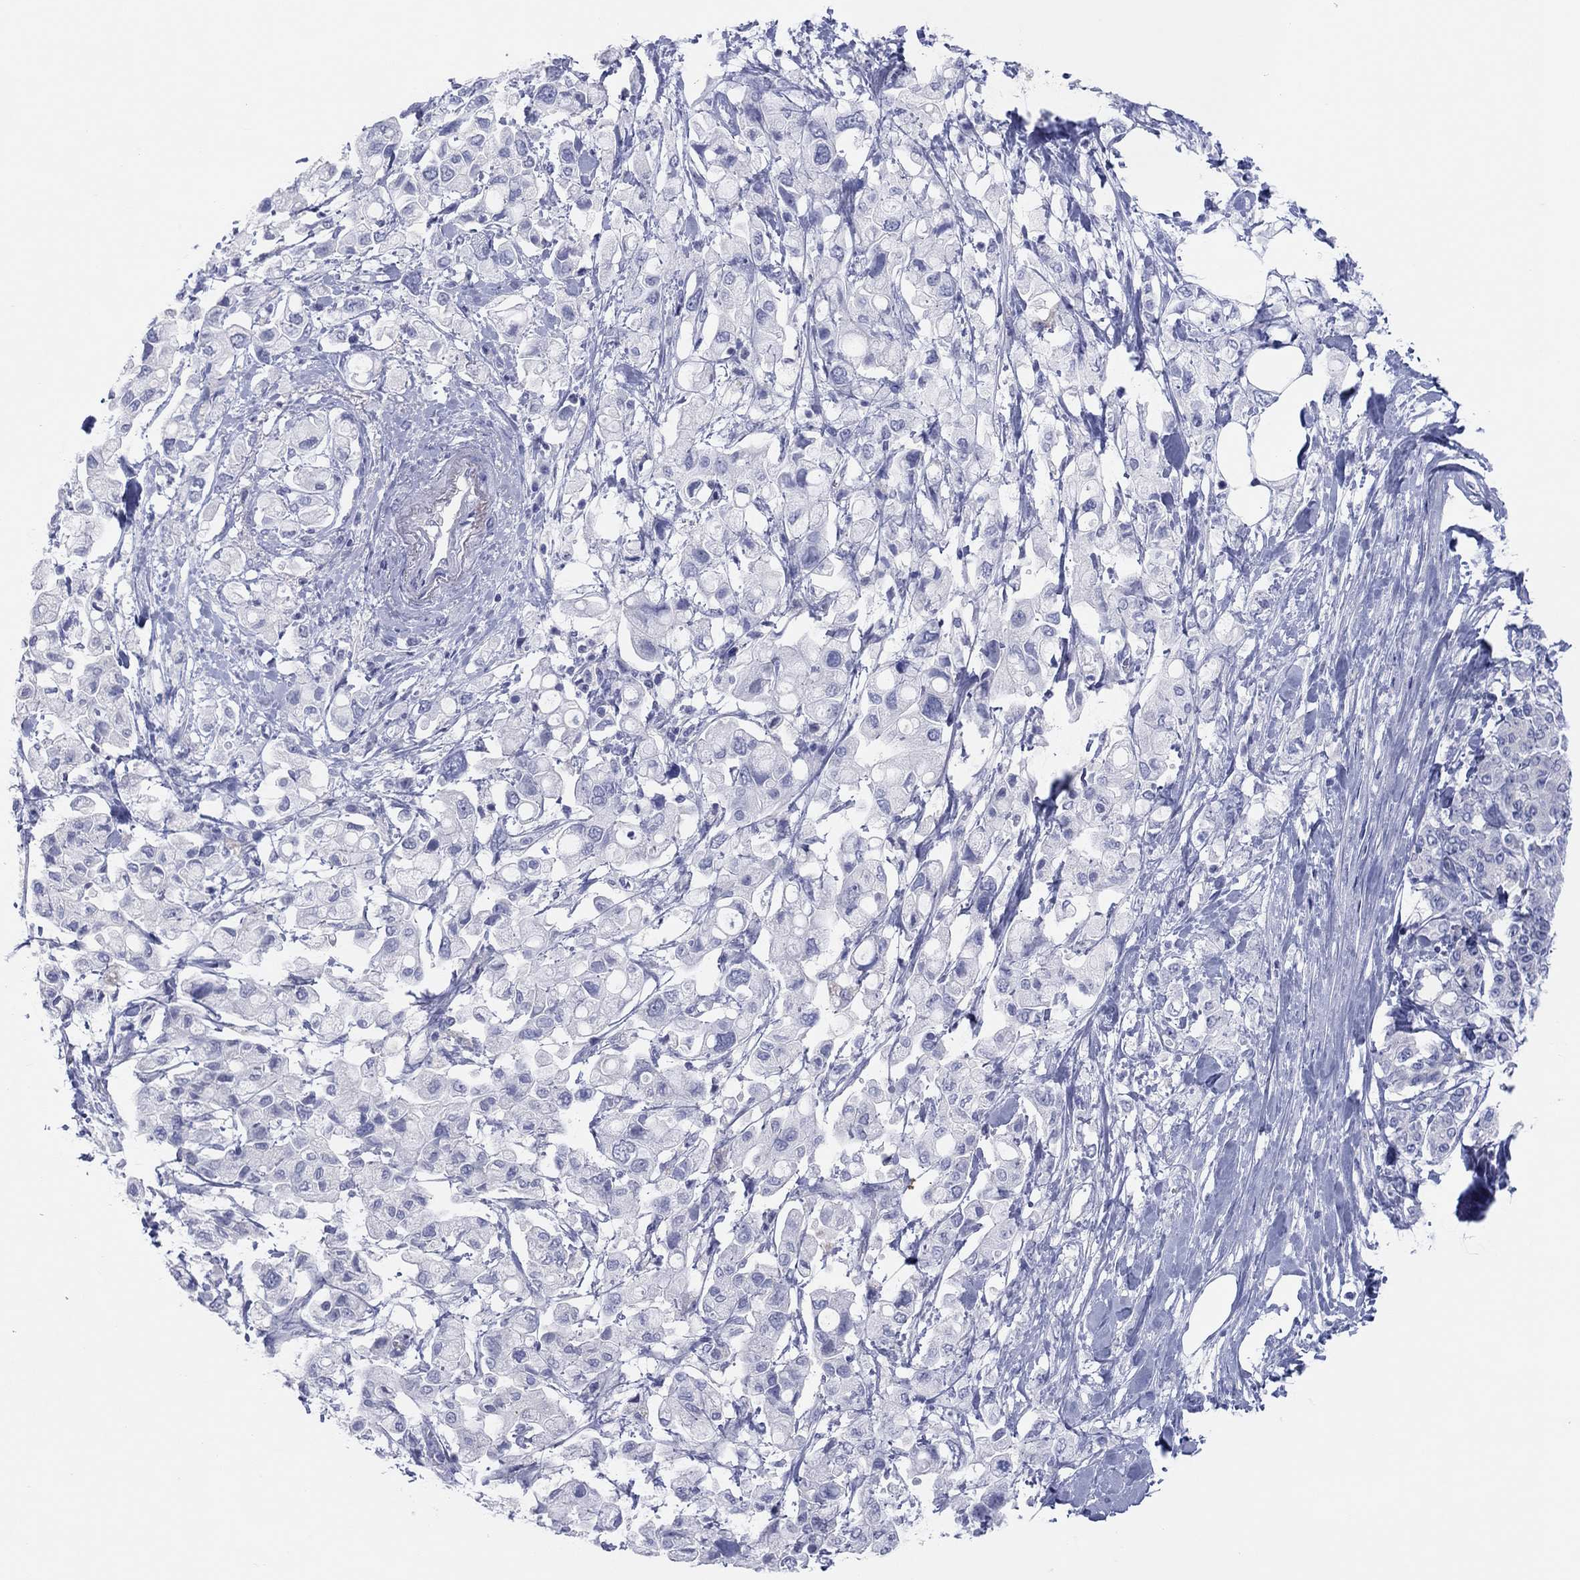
{"staining": {"intensity": "negative", "quantity": "none", "location": "none"}, "tissue": "pancreatic cancer", "cell_type": "Tumor cells", "image_type": "cancer", "snomed": [{"axis": "morphology", "description": "Adenocarcinoma, NOS"}, {"axis": "topography", "description": "Pancreas"}], "caption": "This micrograph is of pancreatic cancer (adenocarcinoma) stained with immunohistochemistry (IHC) to label a protein in brown with the nuclei are counter-stained blue. There is no positivity in tumor cells. Brightfield microscopy of immunohistochemistry (IHC) stained with DAB (brown) and hematoxylin (blue), captured at high magnification.", "gene": "CPNE6", "patient": {"sex": "female", "age": 56}}